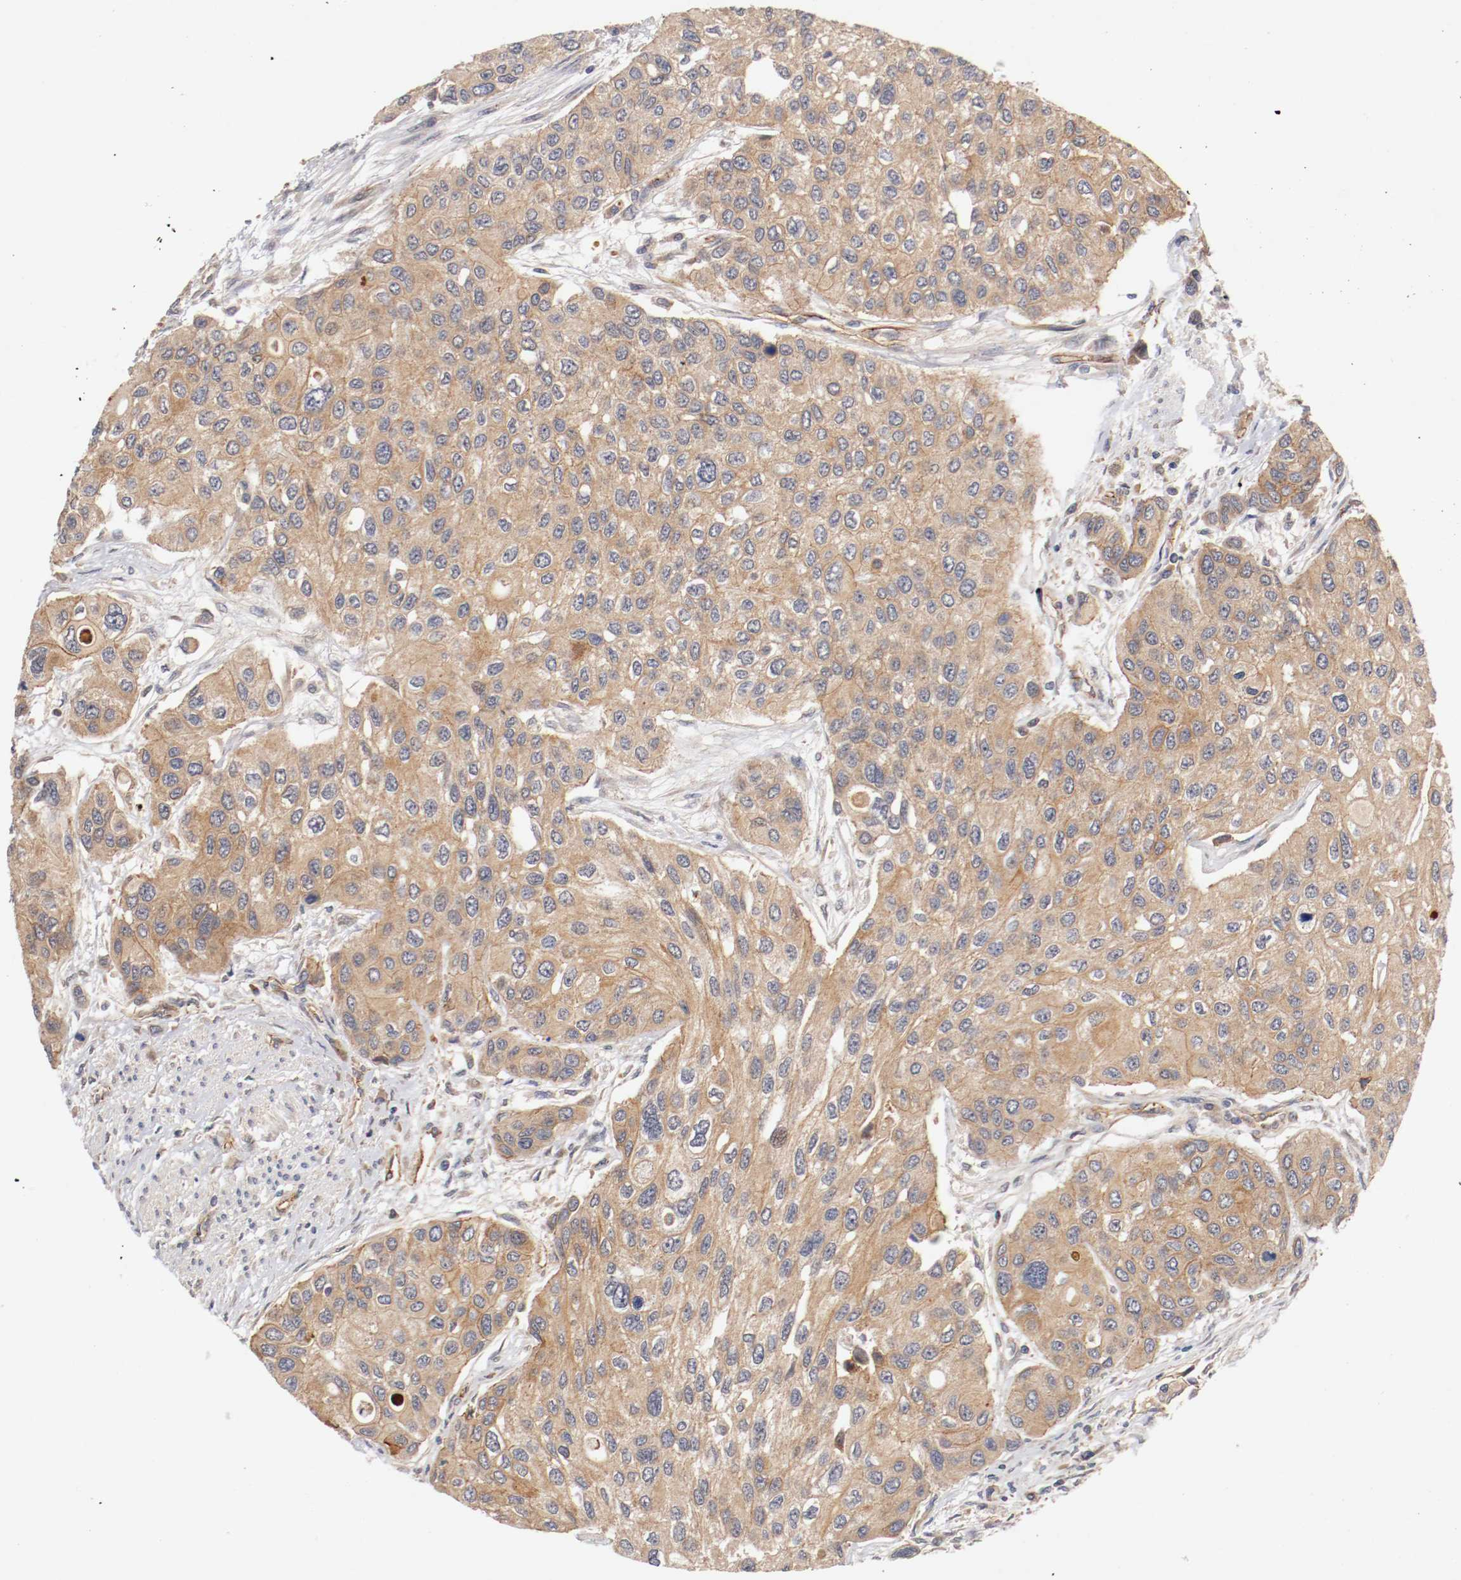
{"staining": {"intensity": "moderate", "quantity": ">75%", "location": "cytoplasmic/membranous"}, "tissue": "urothelial cancer", "cell_type": "Tumor cells", "image_type": "cancer", "snomed": [{"axis": "morphology", "description": "Urothelial carcinoma, High grade"}, {"axis": "topography", "description": "Urinary bladder"}], "caption": "This is an image of immunohistochemistry (IHC) staining of urothelial cancer, which shows moderate positivity in the cytoplasmic/membranous of tumor cells.", "gene": "TYK2", "patient": {"sex": "female", "age": 56}}